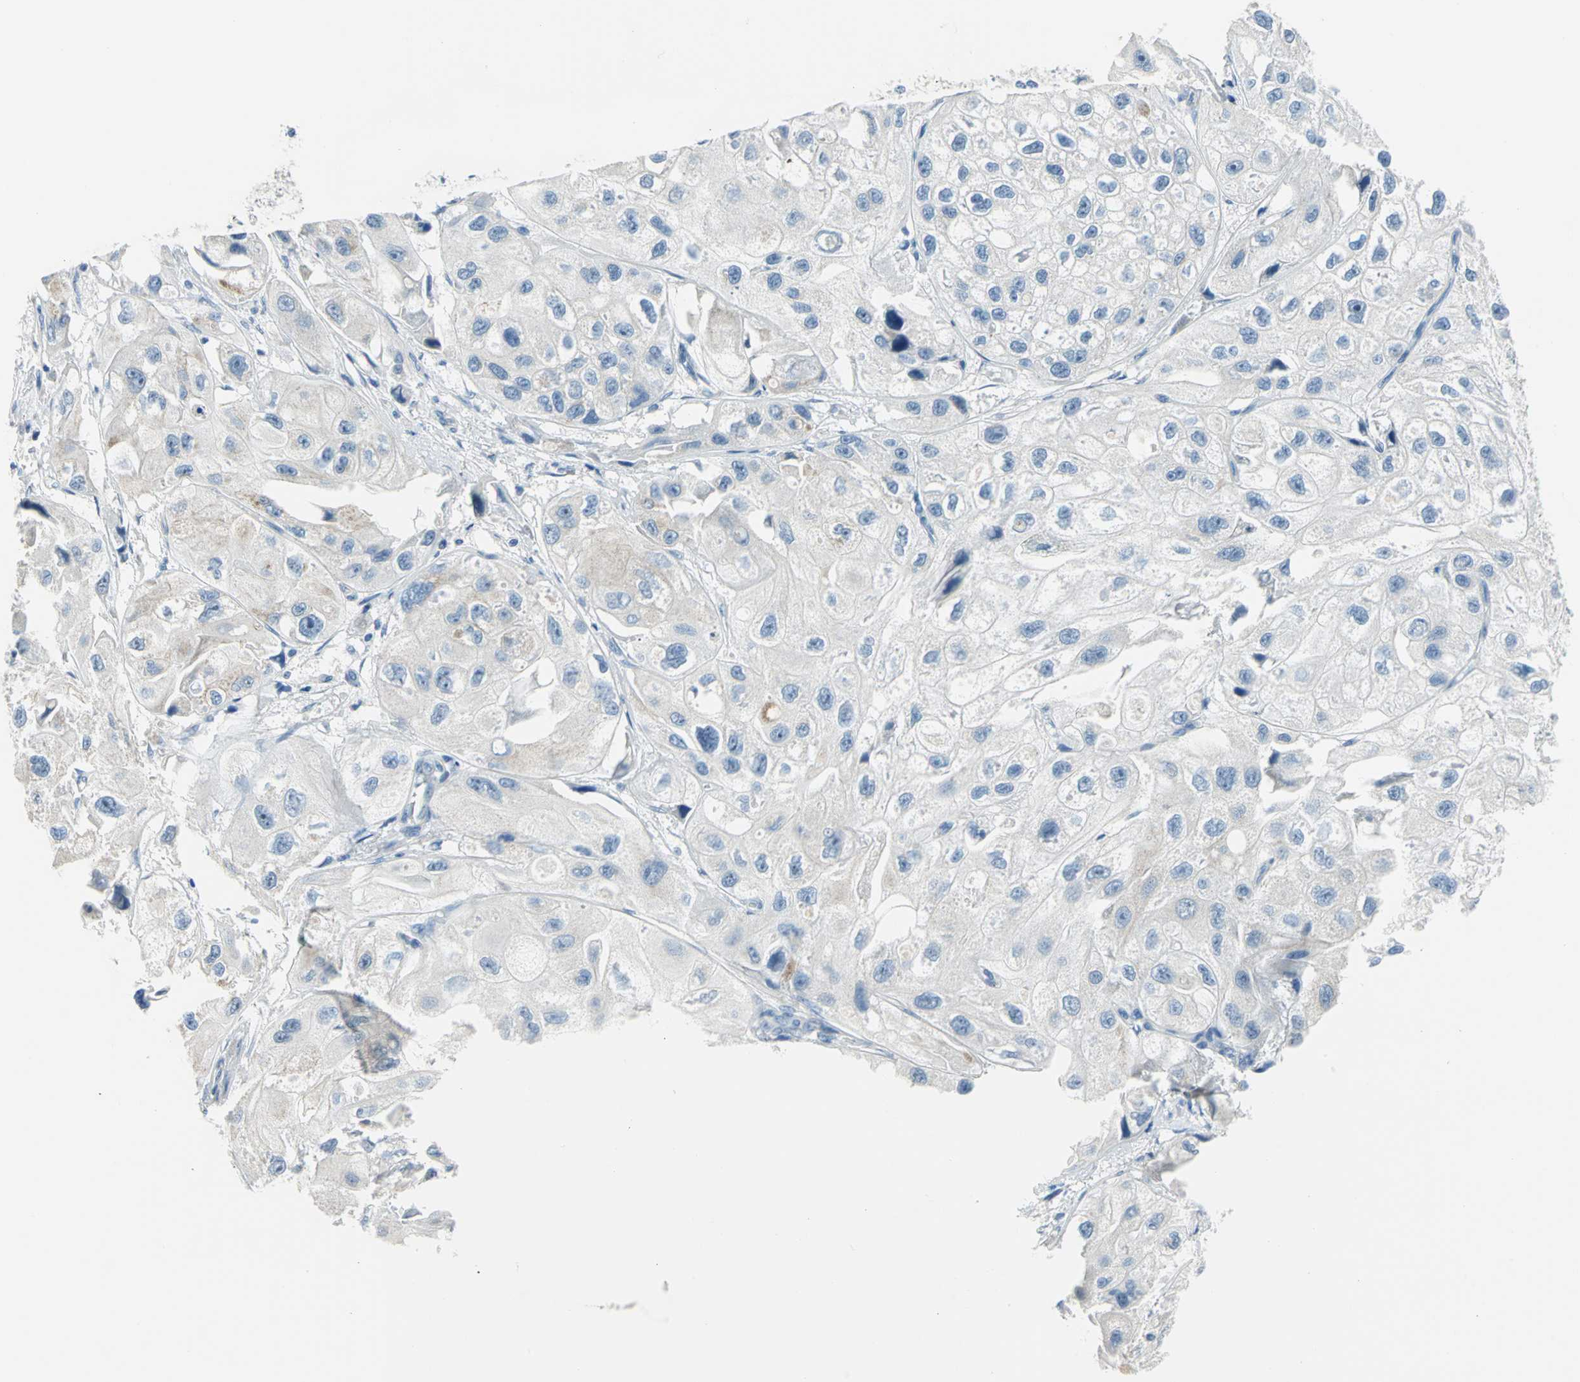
{"staining": {"intensity": "weak", "quantity": "<25%", "location": "cytoplasmic/membranous"}, "tissue": "urothelial cancer", "cell_type": "Tumor cells", "image_type": "cancer", "snomed": [{"axis": "morphology", "description": "Urothelial carcinoma, High grade"}, {"axis": "topography", "description": "Urinary bladder"}], "caption": "Tumor cells are negative for brown protein staining in urothelial carcinoma (high-grade).", "gene": "MUC4", "patient": {"sex": "female", "age": 64}}